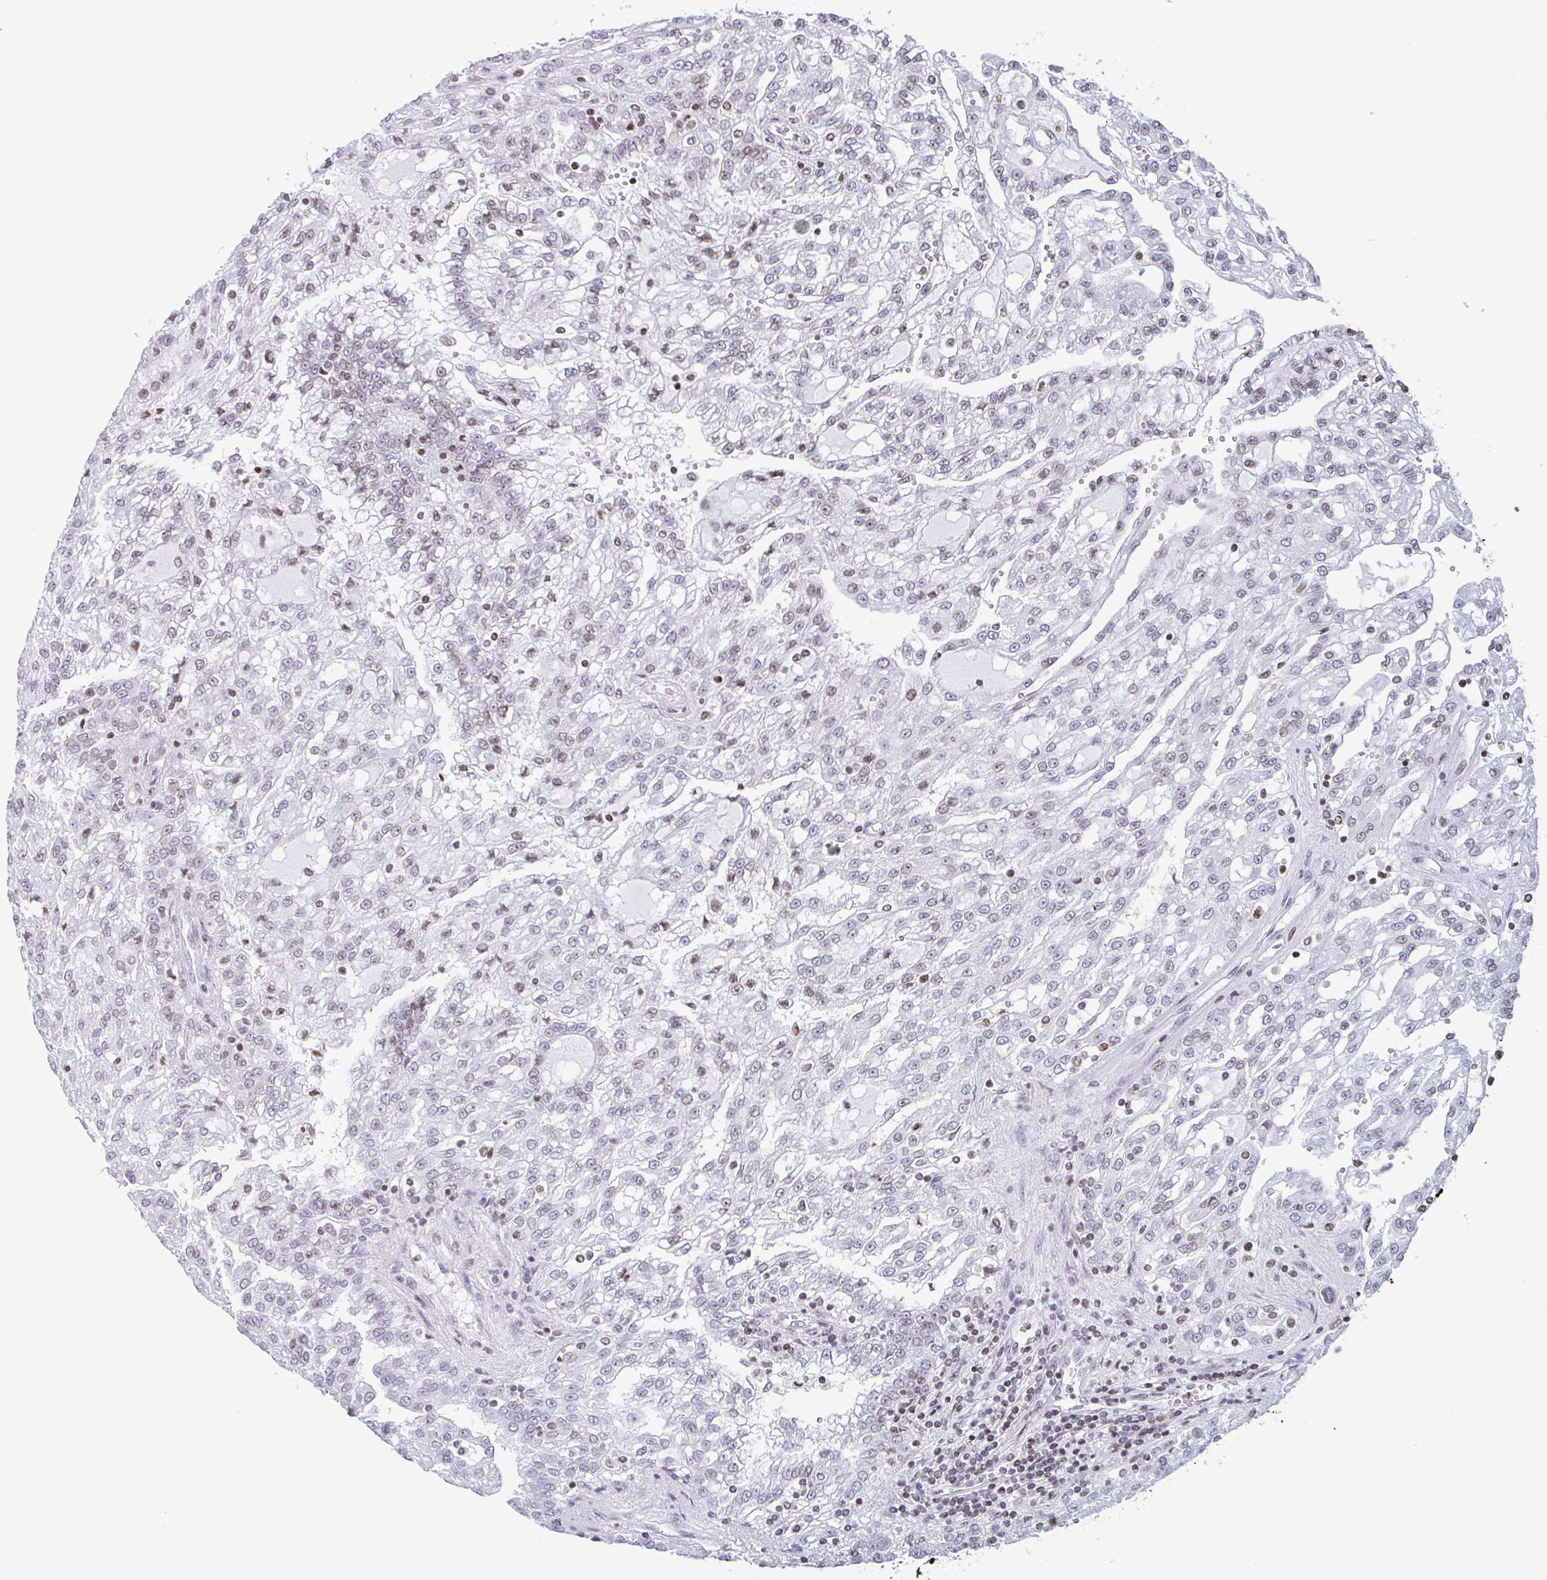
{"staining": {"intensity": "weak", "quantity": "25%-75%", "location": "nuclear"}, "tissue": "renal cancer", "cell_type": "Tumor cells", "image_type": "cancer", "snomed": [{"axis": "morphology", "description": "Adenocarcinoma, NOS"}, {"axis": "topography", "description": "Kidney"}], "caption": "Tumor cells display low levels of weak nuclear positivity in about 25%-75% of cells in renal adenocarcinoma.", "gene": "NOL6", "patient": {"sex": "male", "age": 63}}